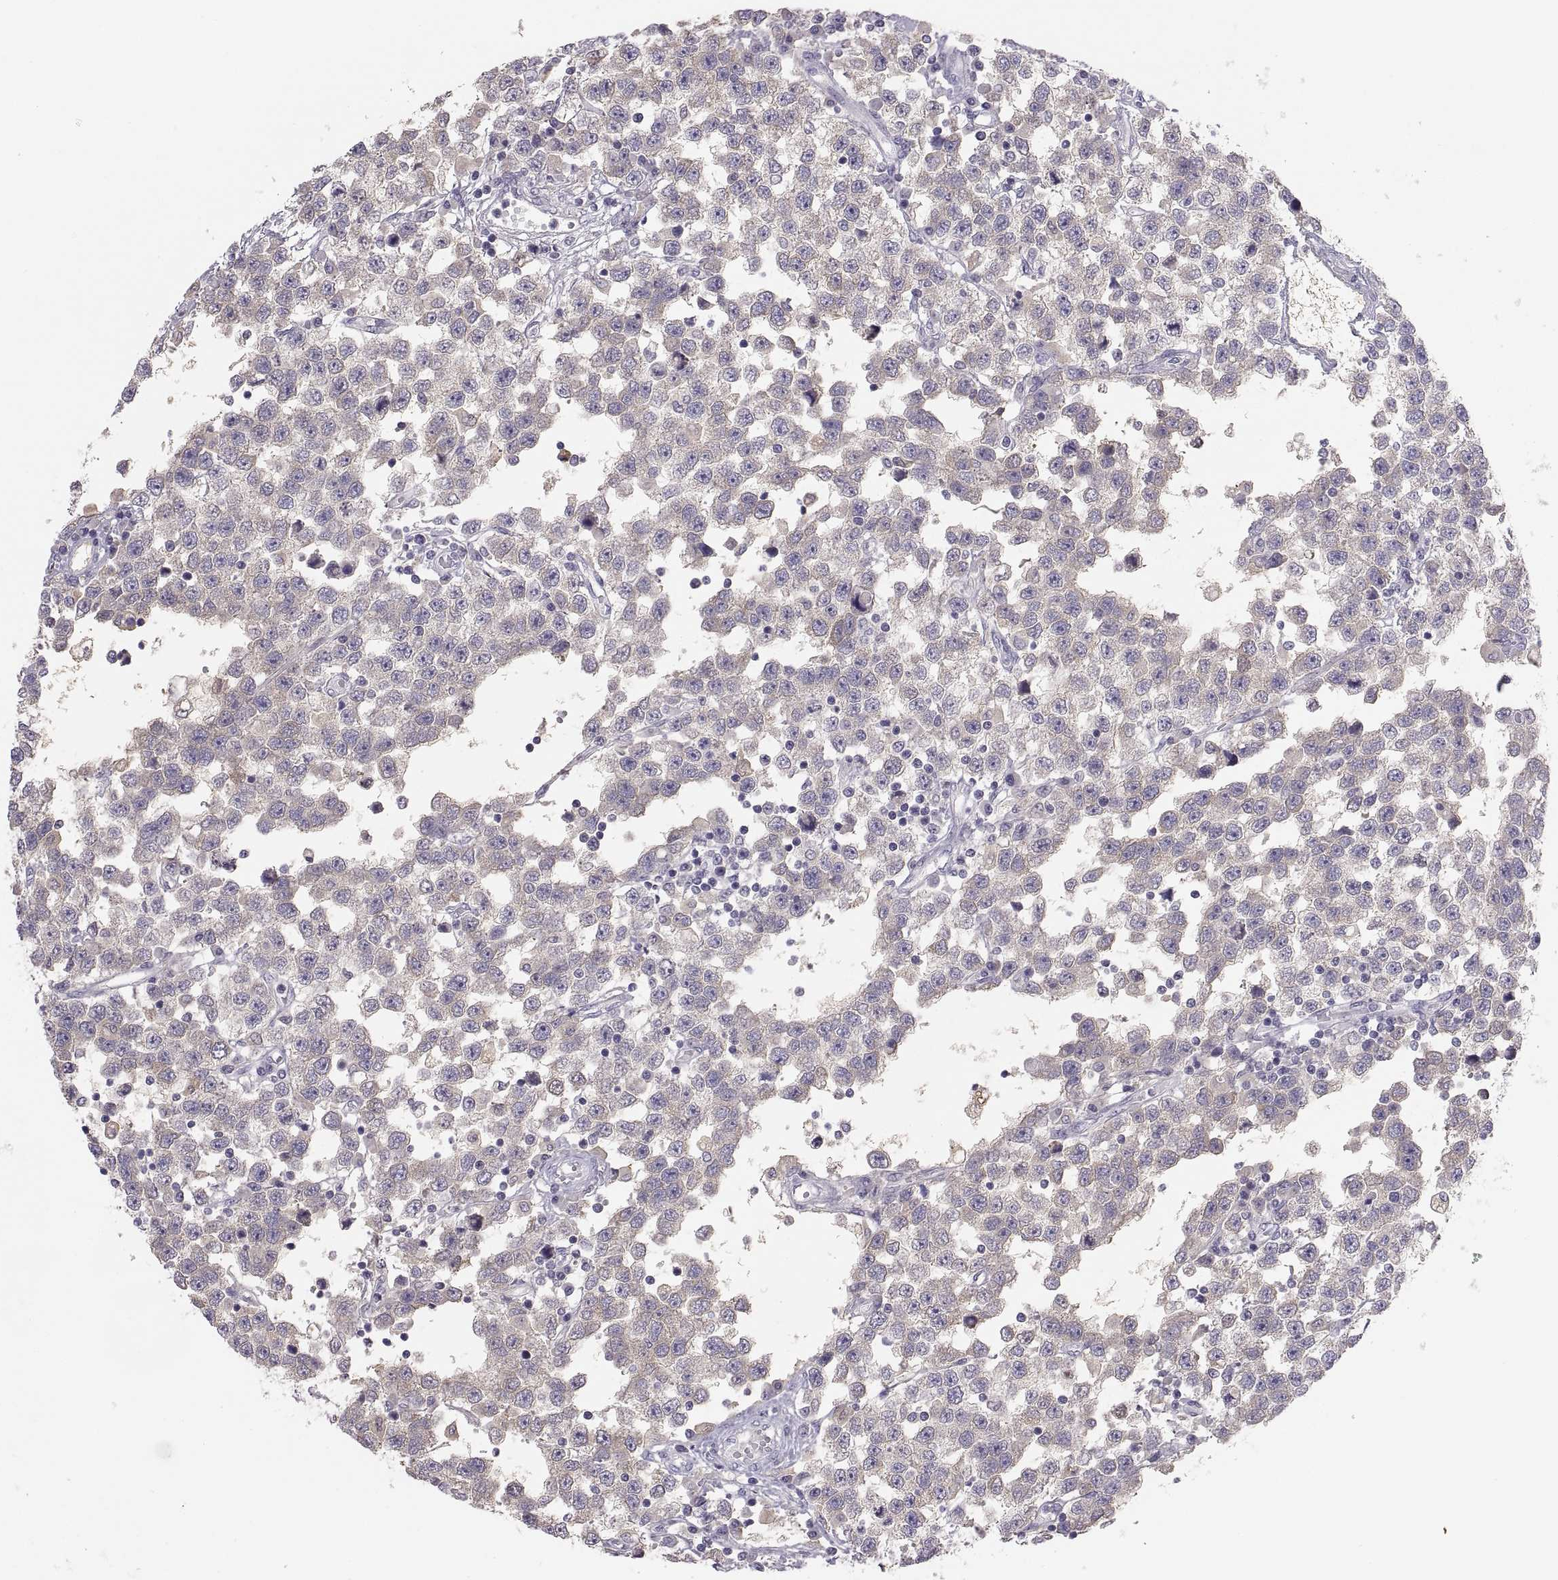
{"staining": {"intensity": "weak", "quantity": "<25%", "location": "cytoplasmic/membranous"}, "tissue": "testis cancer", "cell_type": "Tumor cells", "image_type": "cancer", "snomed": [{"axis": "morphology", "description": "Seminoma, NOS"}, {"axis": "topography", "description": "Testis"}], "caption": "This is a micrograph of immunohistochemistry staining of testis cancer, which shows no expression in tumor cells.", "gene": "MAGEB2", "patient": {"sex": "male", "age": 34}}